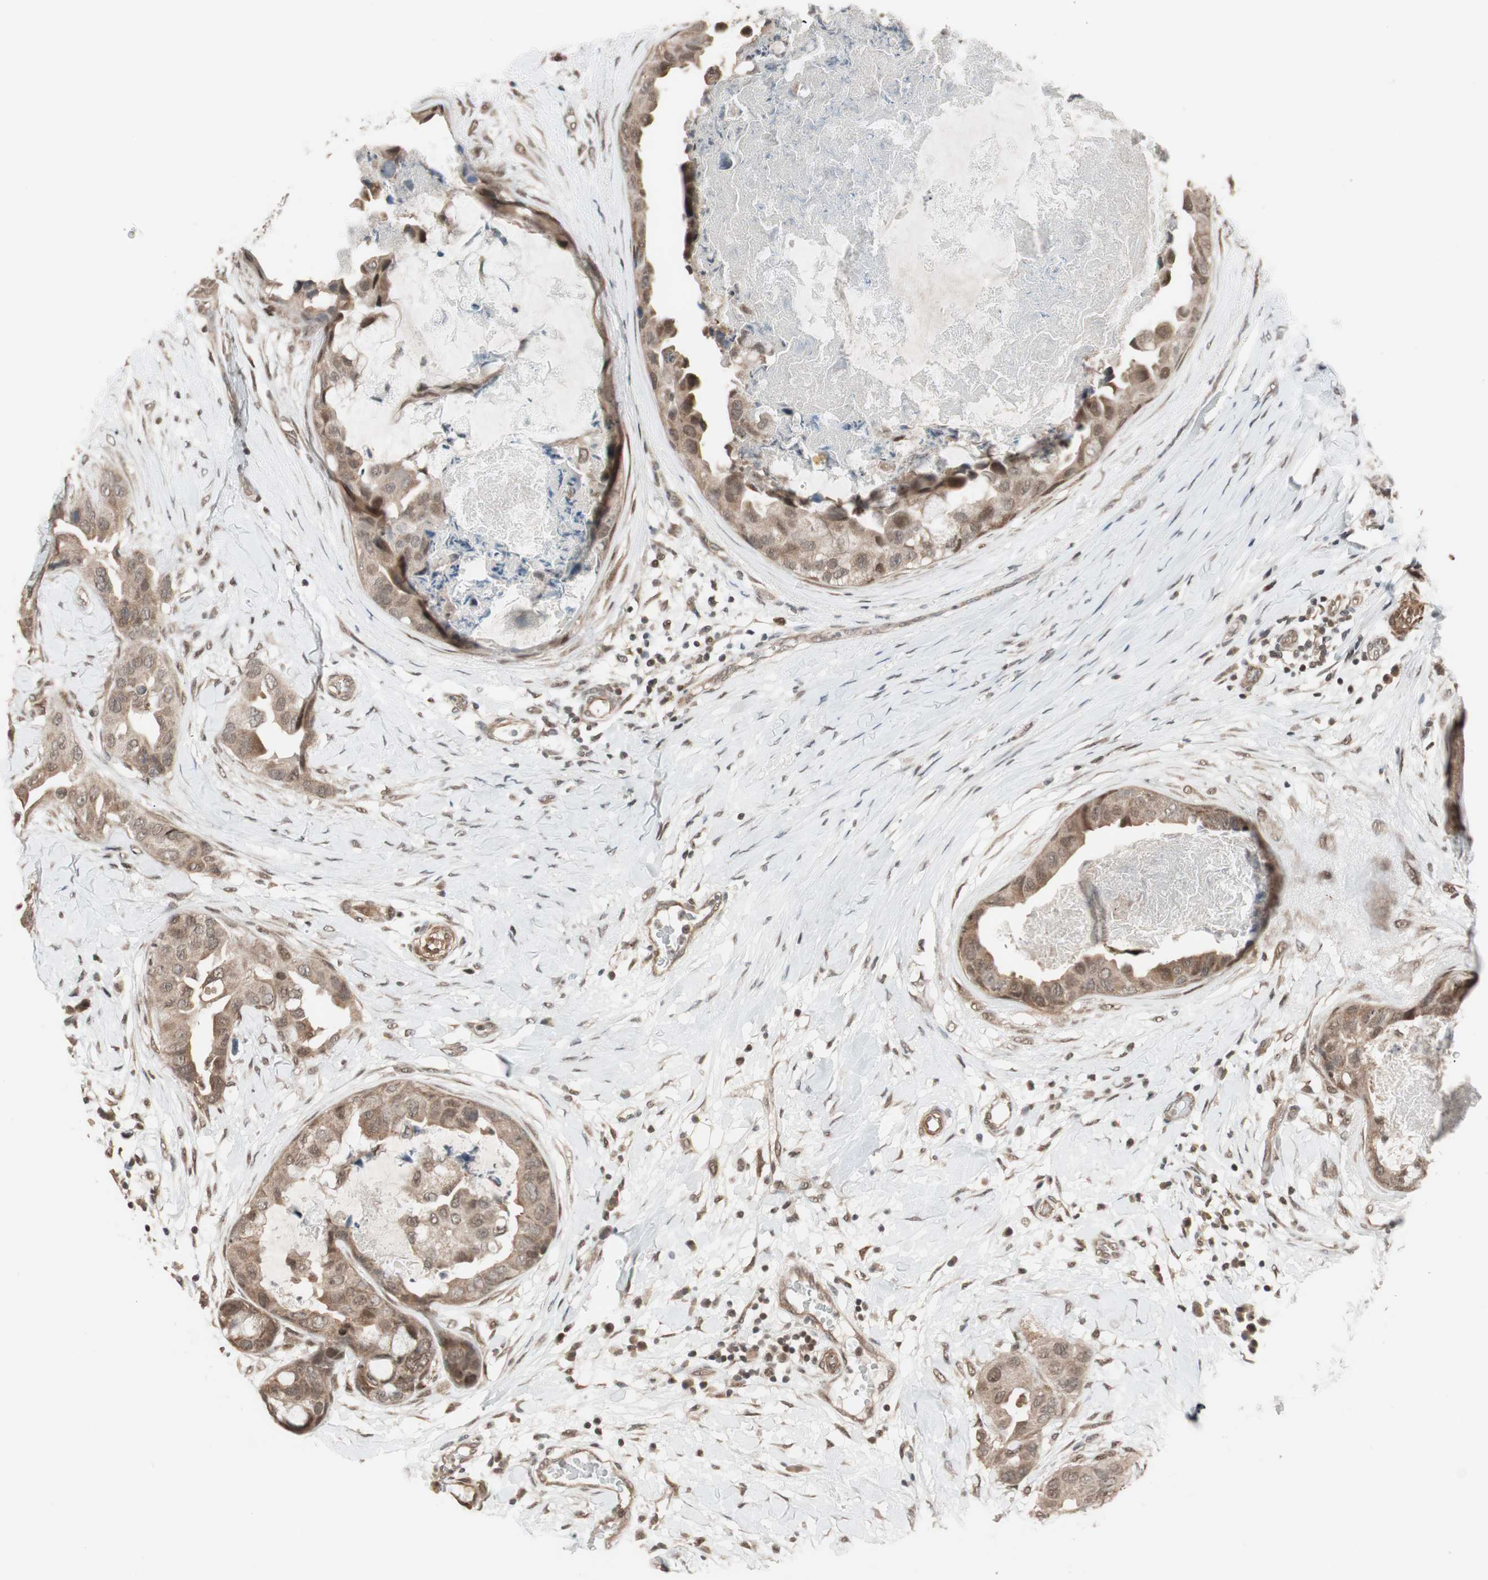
{"staining": {"intensity": "moderate", "quantity": ">75%", "location": "cytoplasmic/membranous,nuclear"}, "tissue": "breast cancer", "cell_type": "Tumor cells", "image_type": "cancer", "snomed": [{"axis": "morphology", "description": "Duct carcinoma"}, {"axis": "topography", "description": "Breast"}], "caption": "Protein expression analysis of breast cancer shows moderate cytoplasmic/membranous and nuclear expression in about >75% of tumor cells. The staining was performed using DAB (3,3'-diaminobenzidine), with brown indicating positive protein expression. Nuclei are stained blue with hematoxylin.", "gene": "DRAP1", "patient": {"sex": "female", "age": 40}}